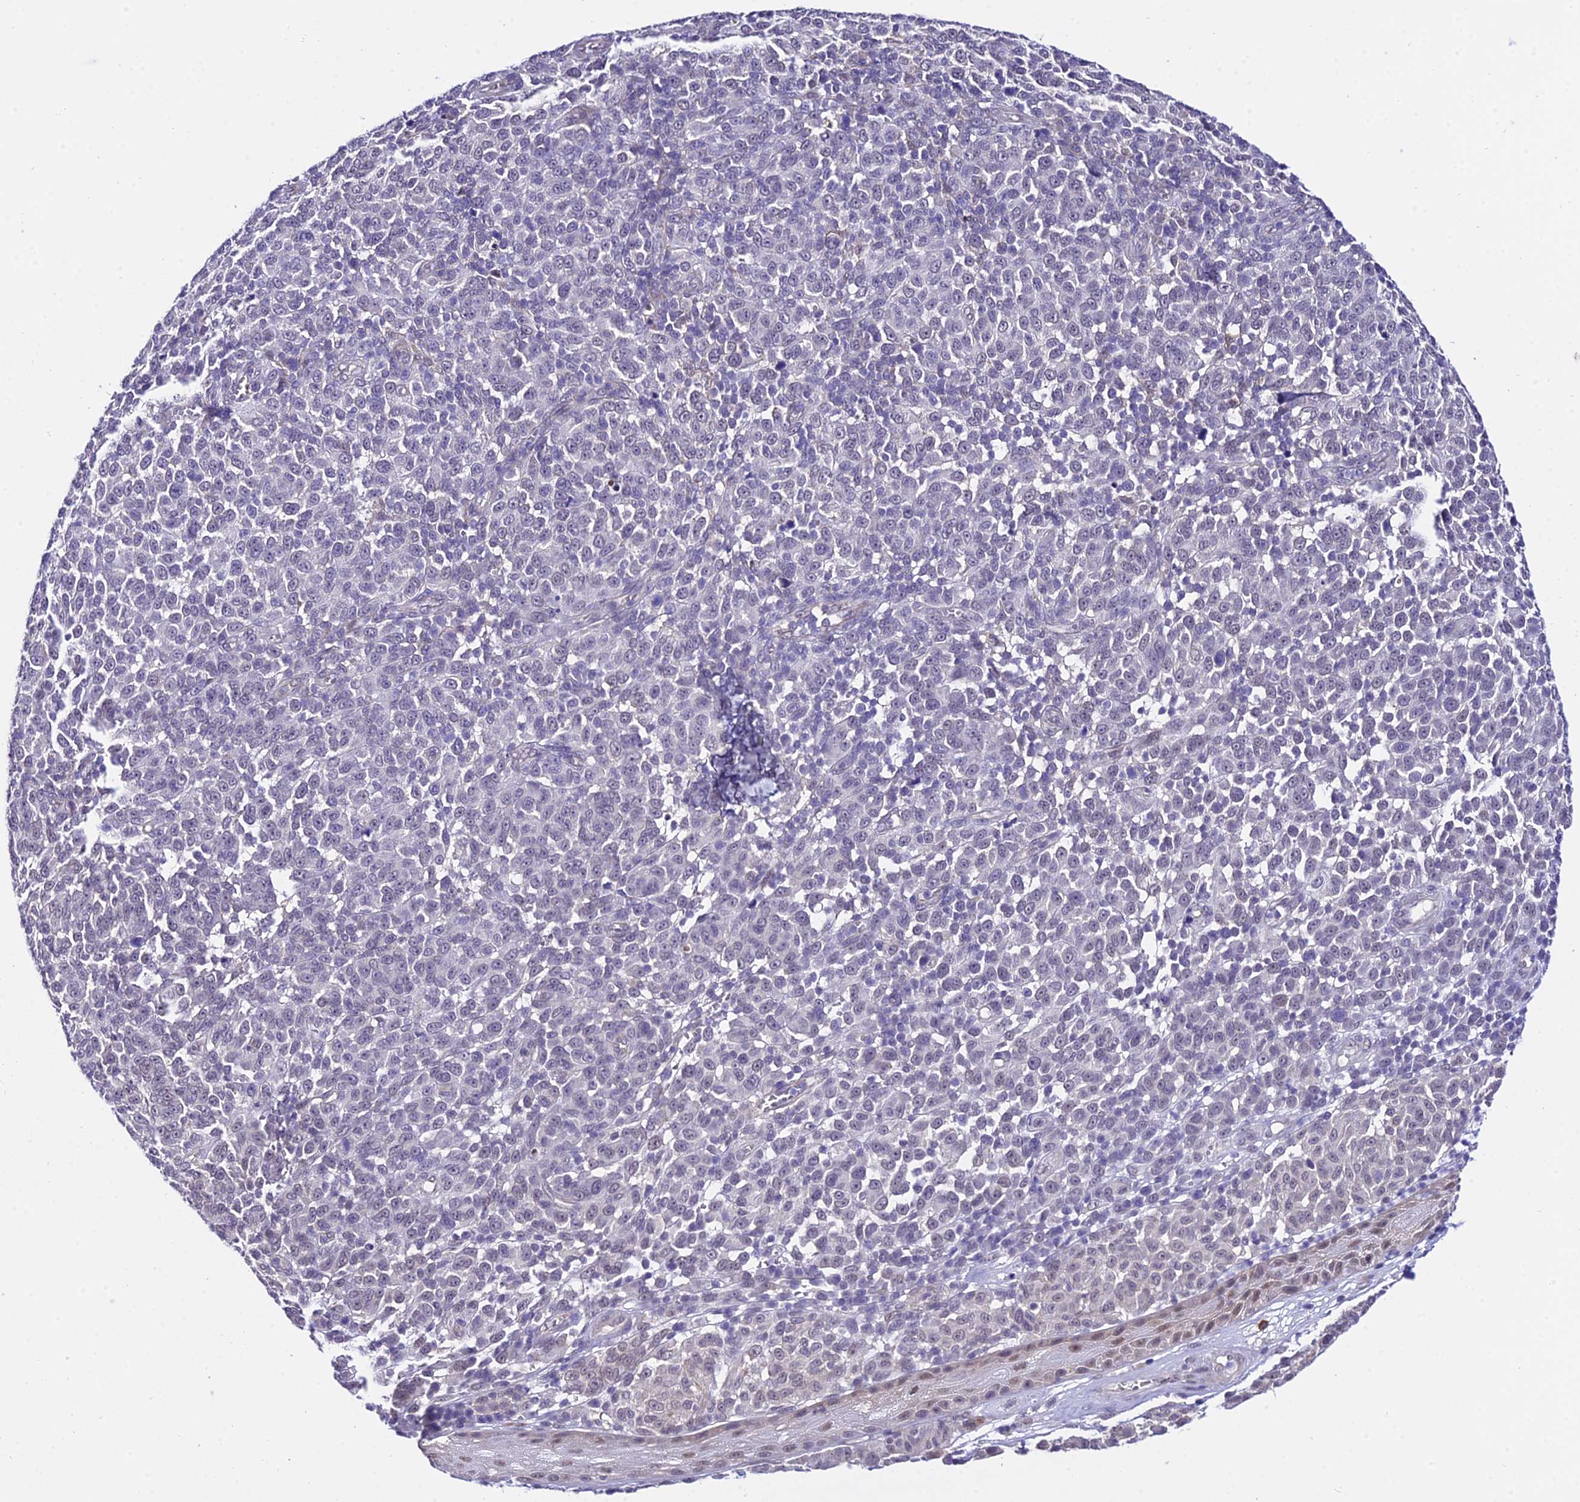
{"staining": {"intensity": "negative", "quantity": "none", "location": "none"}, "tissue": "melanoma", "cell_type": "Tumor cells", "image_type": "cancer", "snomed": [{"axis": "morphology", "description": "Malignant melanoma, NOS"}, {"axis": "topography", "description": "Skin"}], "caption": "The immunohistochemistry (IHC) image has no significant positivity in tumor cells of melanoma tissue.", "gene": "POLR2I", "patient": {"sex": "male", "age": 49}}